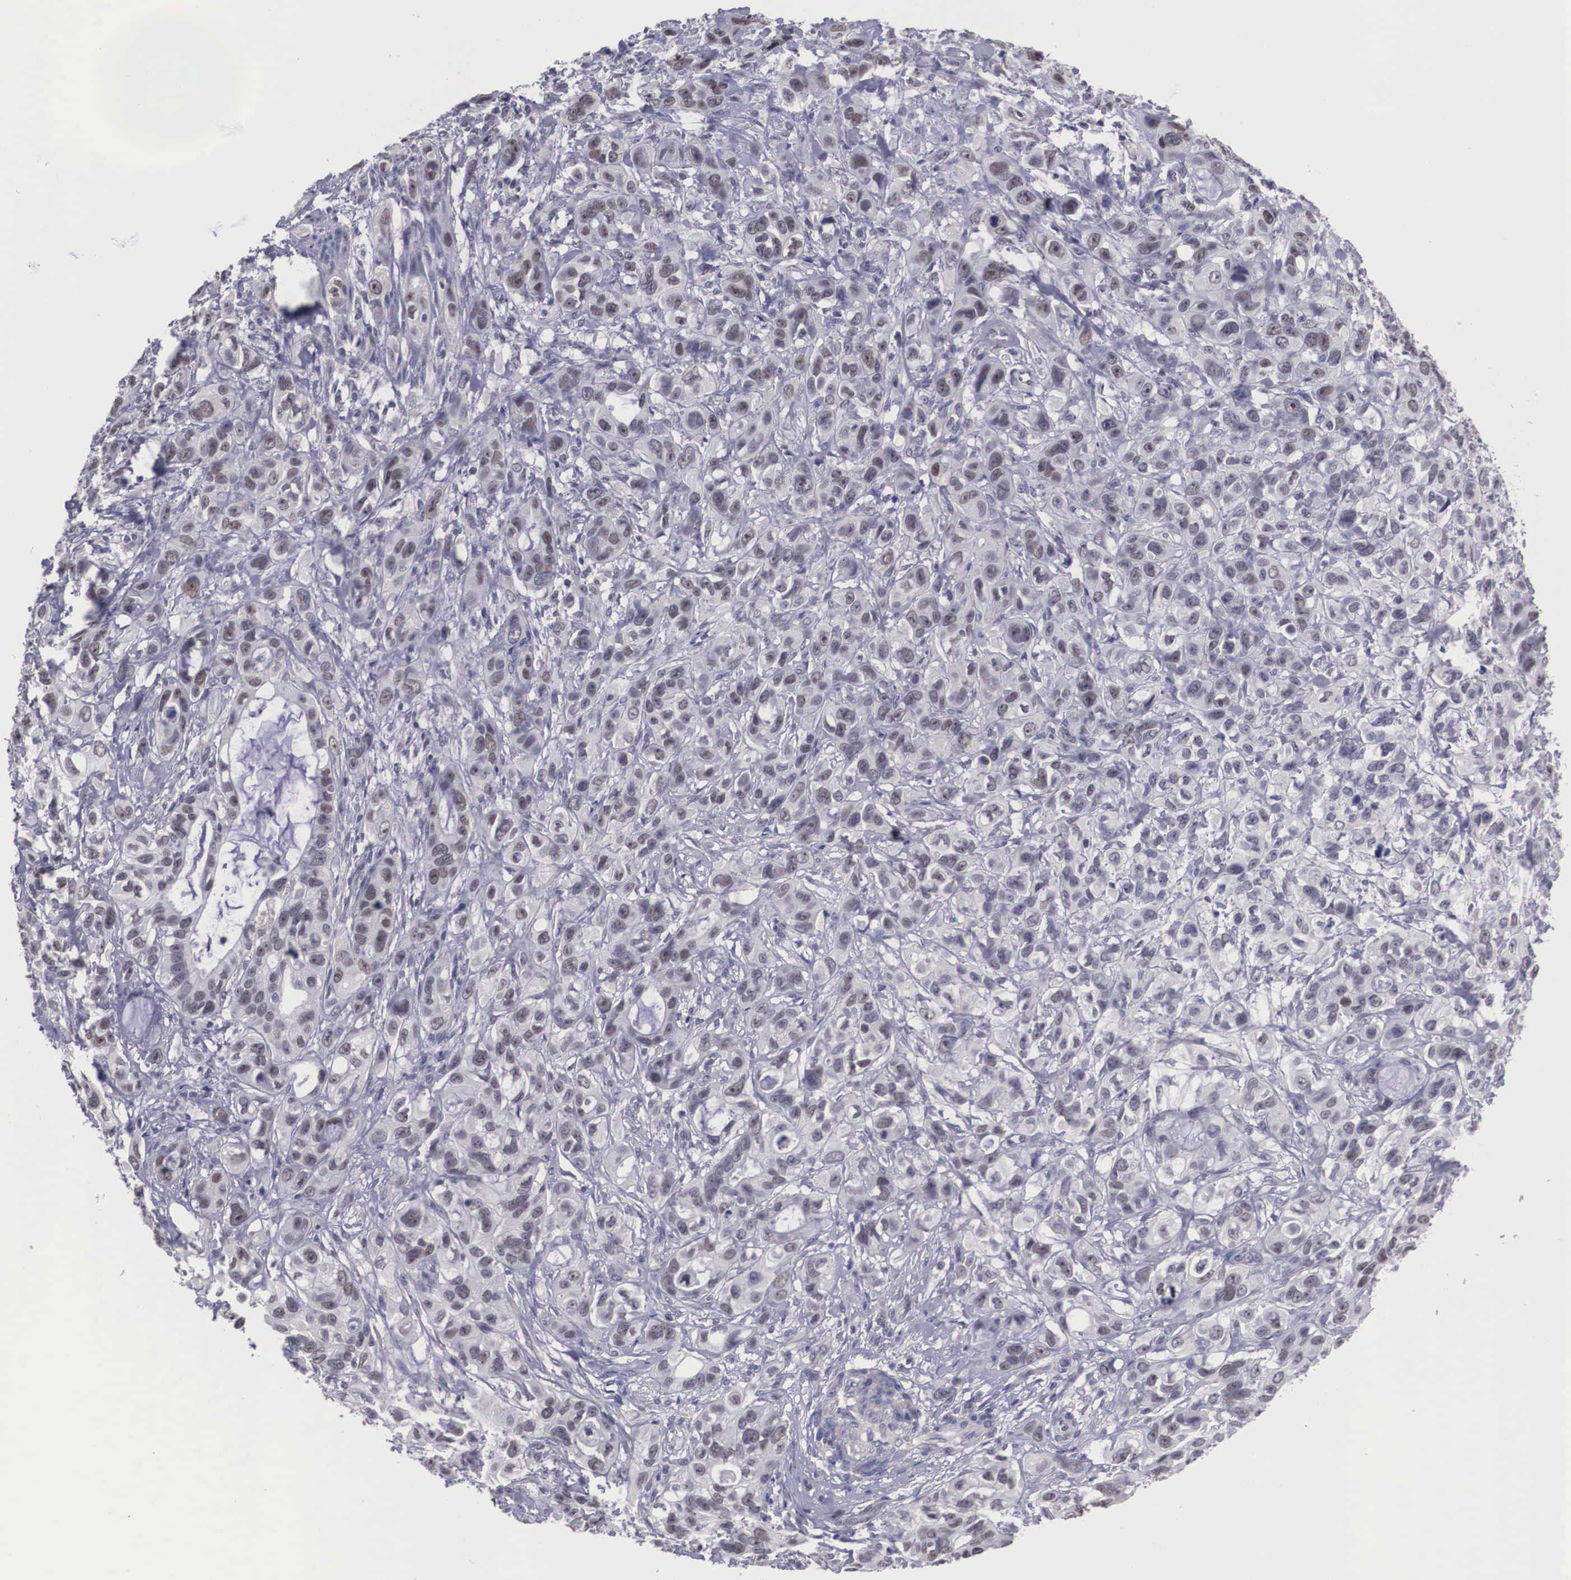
{"staining": {"intensity": "negative", "quantity": "none", "location": "none"}, "tissue": "stomach cancer", "cell_type": "Tumor cells", "image_type": "cancer", "snomed": [{"axis": "morphology", "description": "Adenocarcinoma, NOS"}, {"axis": "topography", "description": "Stomach, upper"}], "caption": "Tumor cells are negative for protein expression in human stomach cancer (adenocarcinoma).", "gene": "ZNF275", "patient": {"sex": "male", "age": 47}}